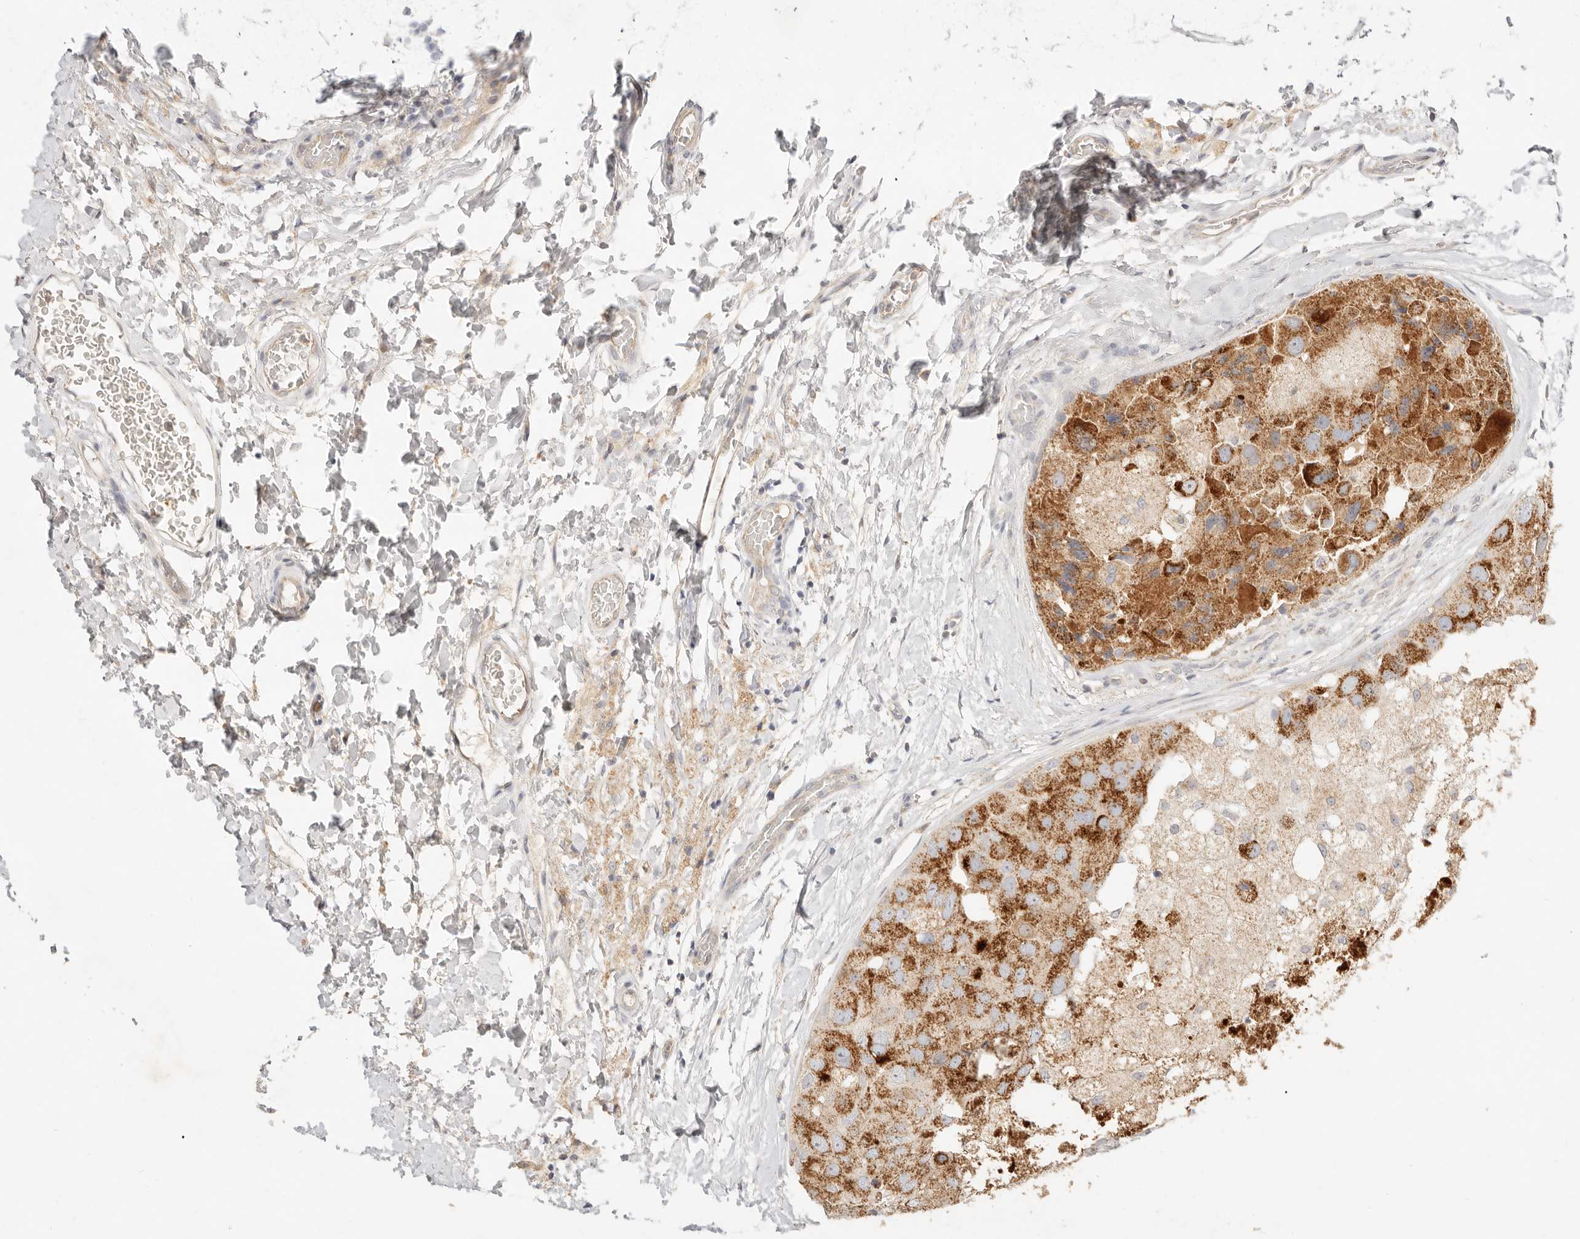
{"staining": {"intensity": "moderate", "quantity": ">75%", "location": "cytoplasmic/membranous"}, "tissue": "breast cancer", "cell_type": "Tumor cells", "image_type": "cancer", "snomed": [{"axis": "morphology", "description": "Duct carcinoma"}, {"axis": "topography", "description": "Breast"}], "caption": "Breast cancer tissue demonstrates moderate cytoplasmic/membranous positivity in approximately >75% of tumor cells, visualized by immunohistochemistry.", "gene": "ACOX1", "patient": {"sex": "female", "age": 62}}